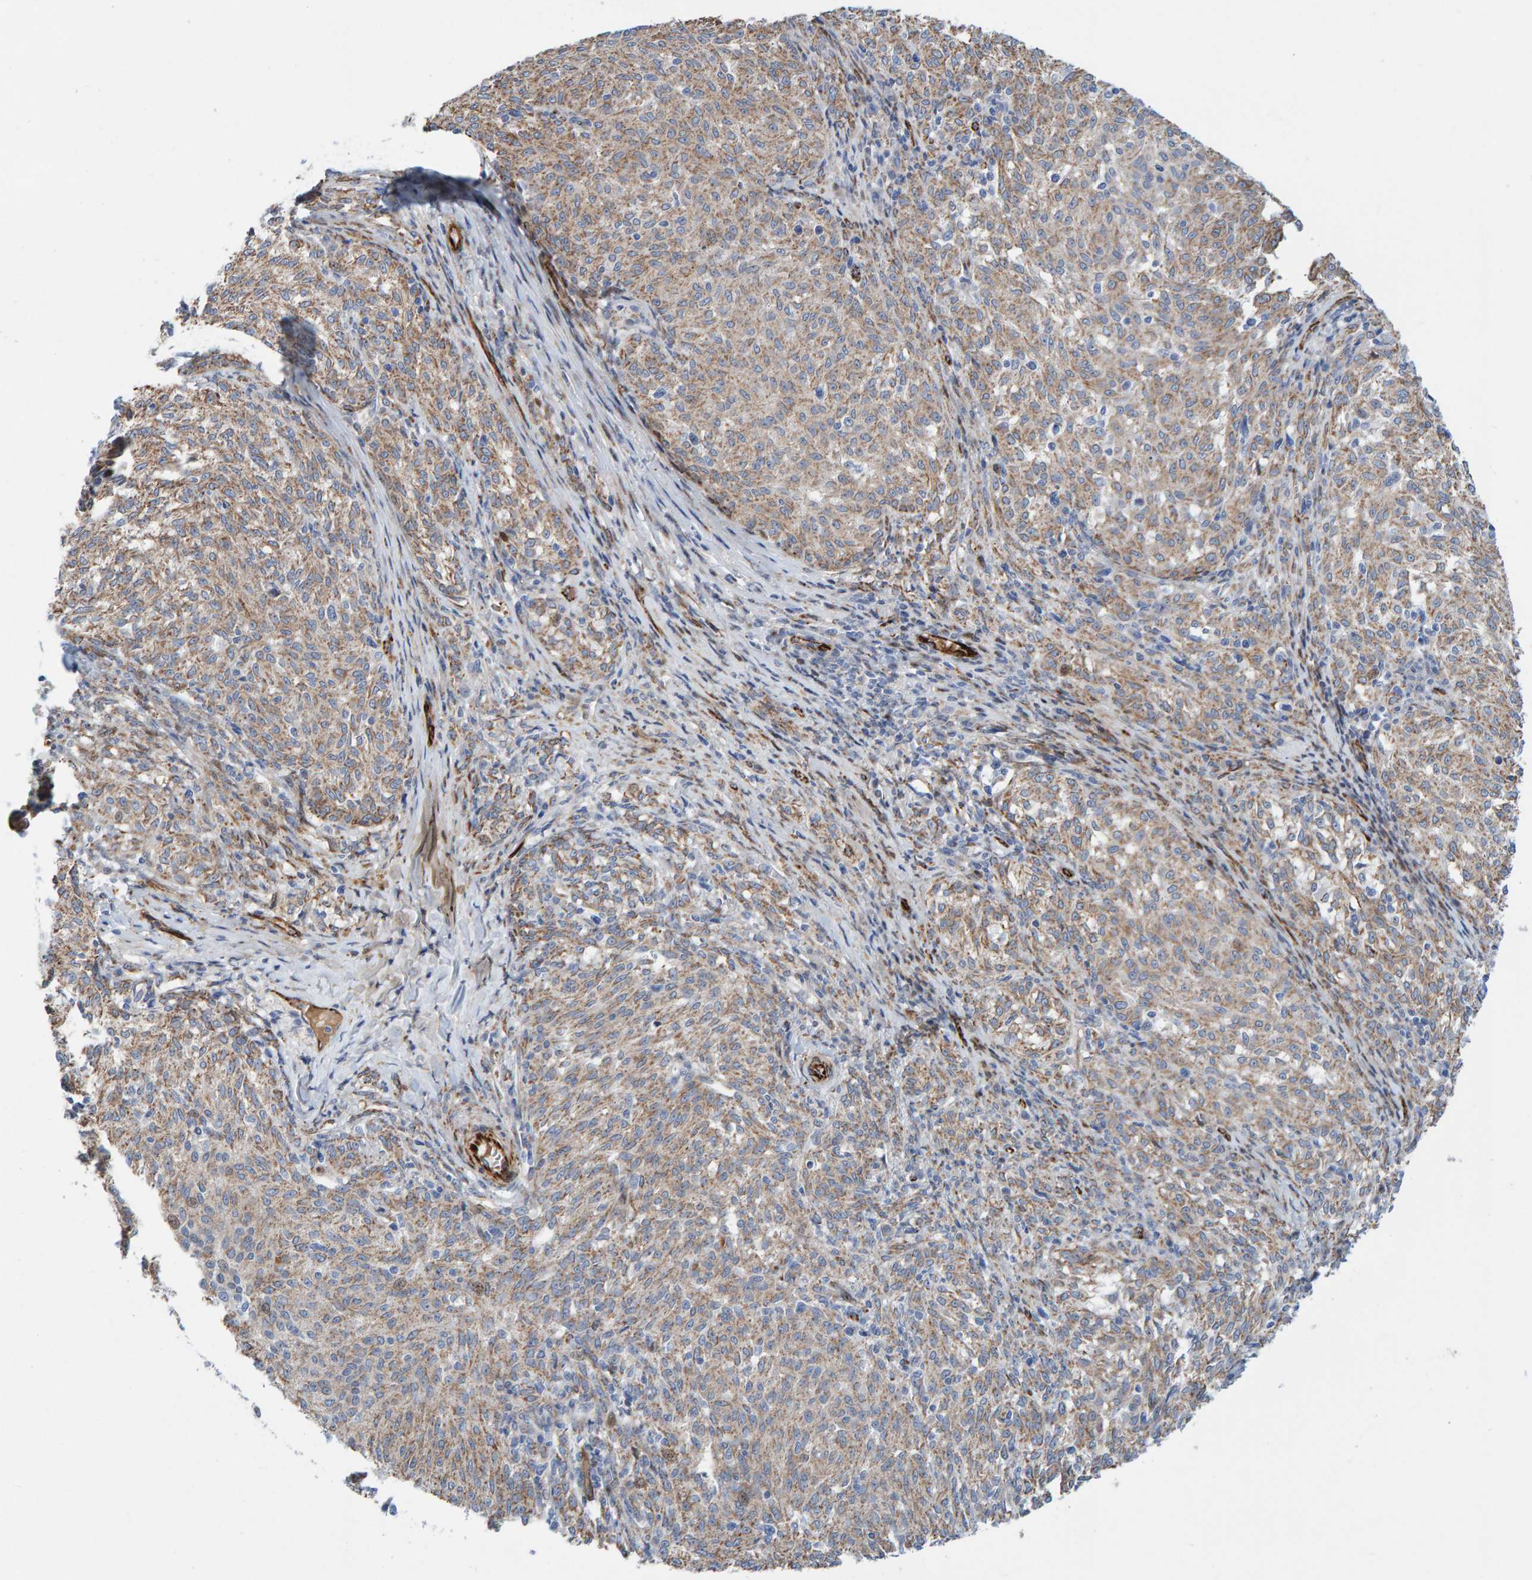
{"staining": {"intensity": "weak", "quantity": ">75%", "location": "cytoplasmic/membranous"}, "tissue": "melanoma", "cell_type": "Tumor cells", "image_type": "cancer", "snomed": [{"axis": "morphology", "description": "Malignant melanoma, NOS"}, {"axis": "topography", "description": "Skin"}], "caption": "Protein expression analysis of human malignant melanoma reveals weak cytoplasmic/membranous expression in approximately >75% of tumor cells.", "gene": "POLG2", "patient": {"sex": "female", "age": 72}}